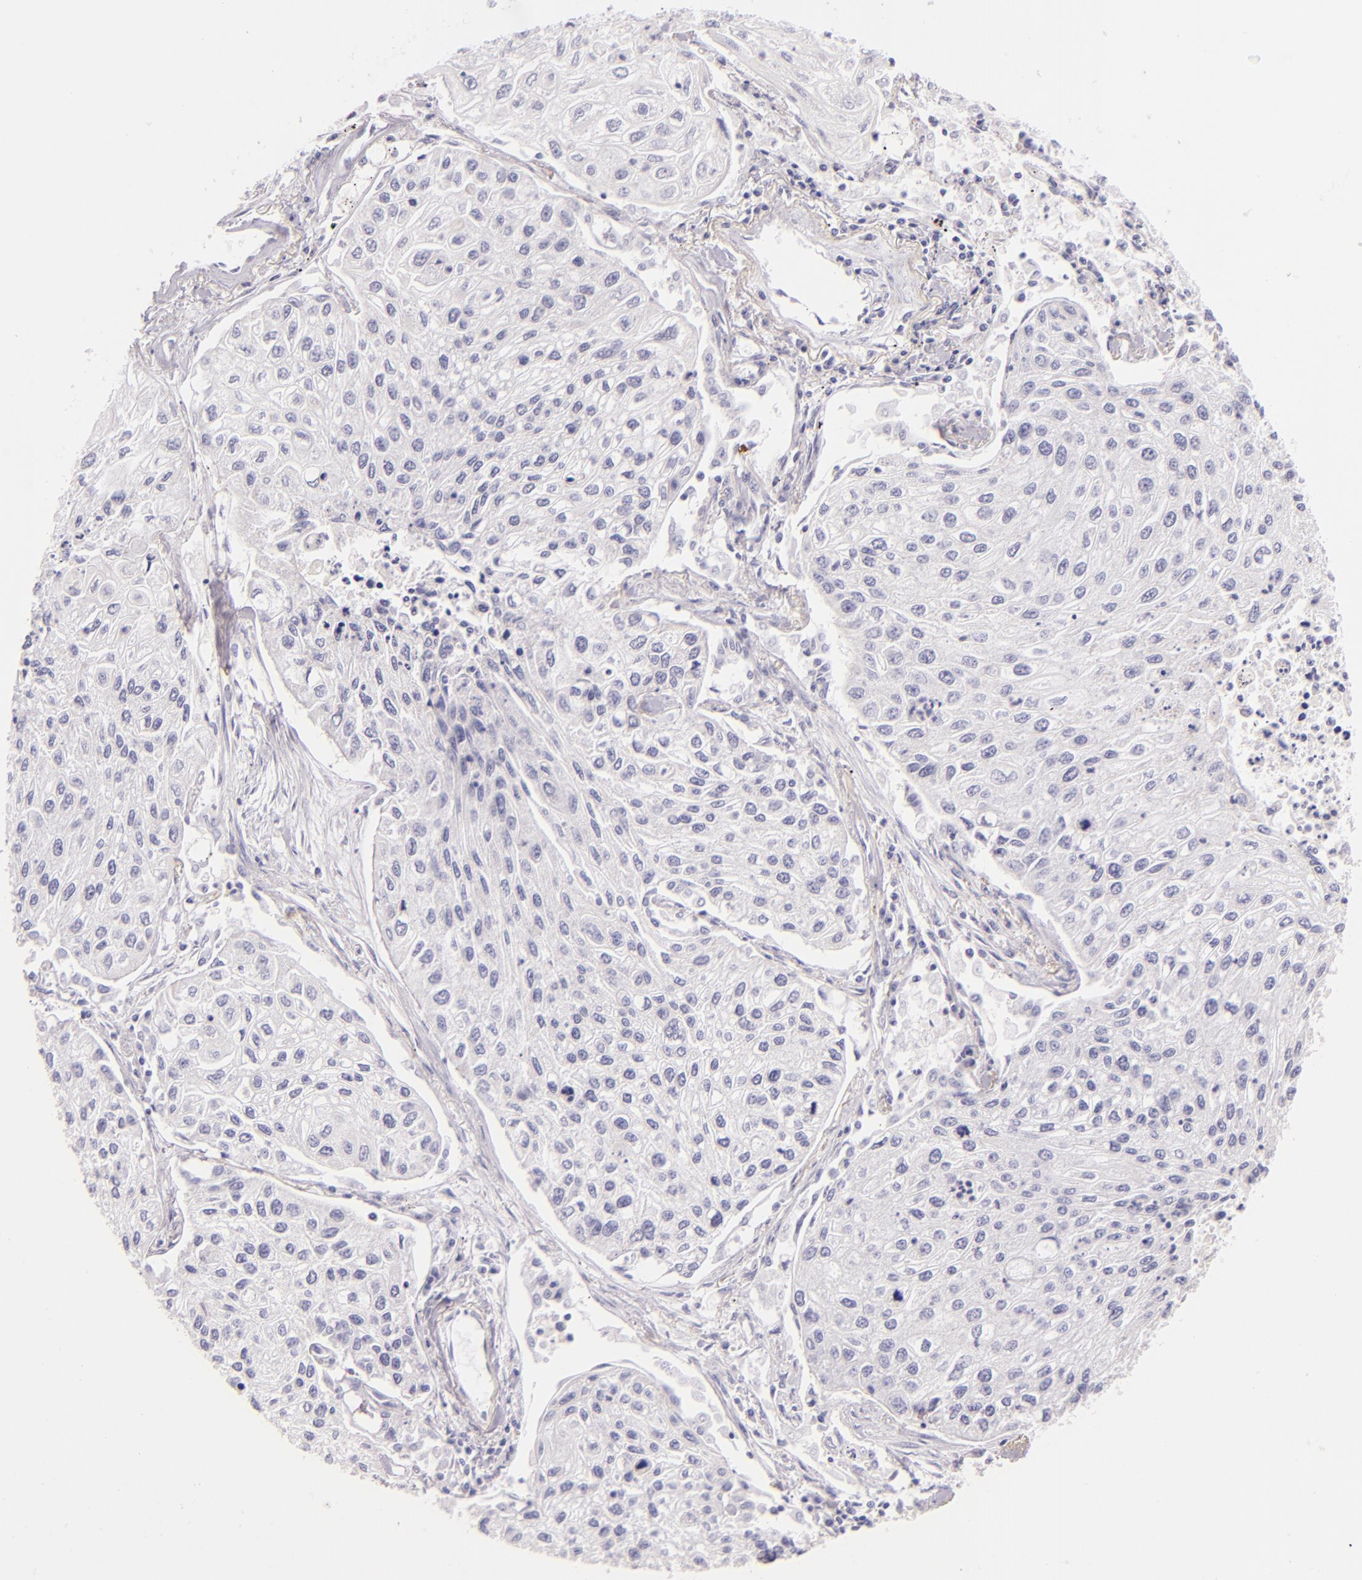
{"staining": {"intensity": "negative", "quantity": "none", "location": "none"}, "tissue": "lung cancer", "cell_type": "Tumor cells", "image_type": "cancer", "snomed": [{"axis": "morphology", "description": "Squamous cell carcinoma, NOS"}, {"axis": "topography", "description": "Lung"}], "caption": "DAB (3,3'-diaminobenzidine) immunohistochemical staining of lung cancer reveals no significant positivity in tumor cells.", "gene": "INA", "patient": {"sex": "male", "age": 75}}